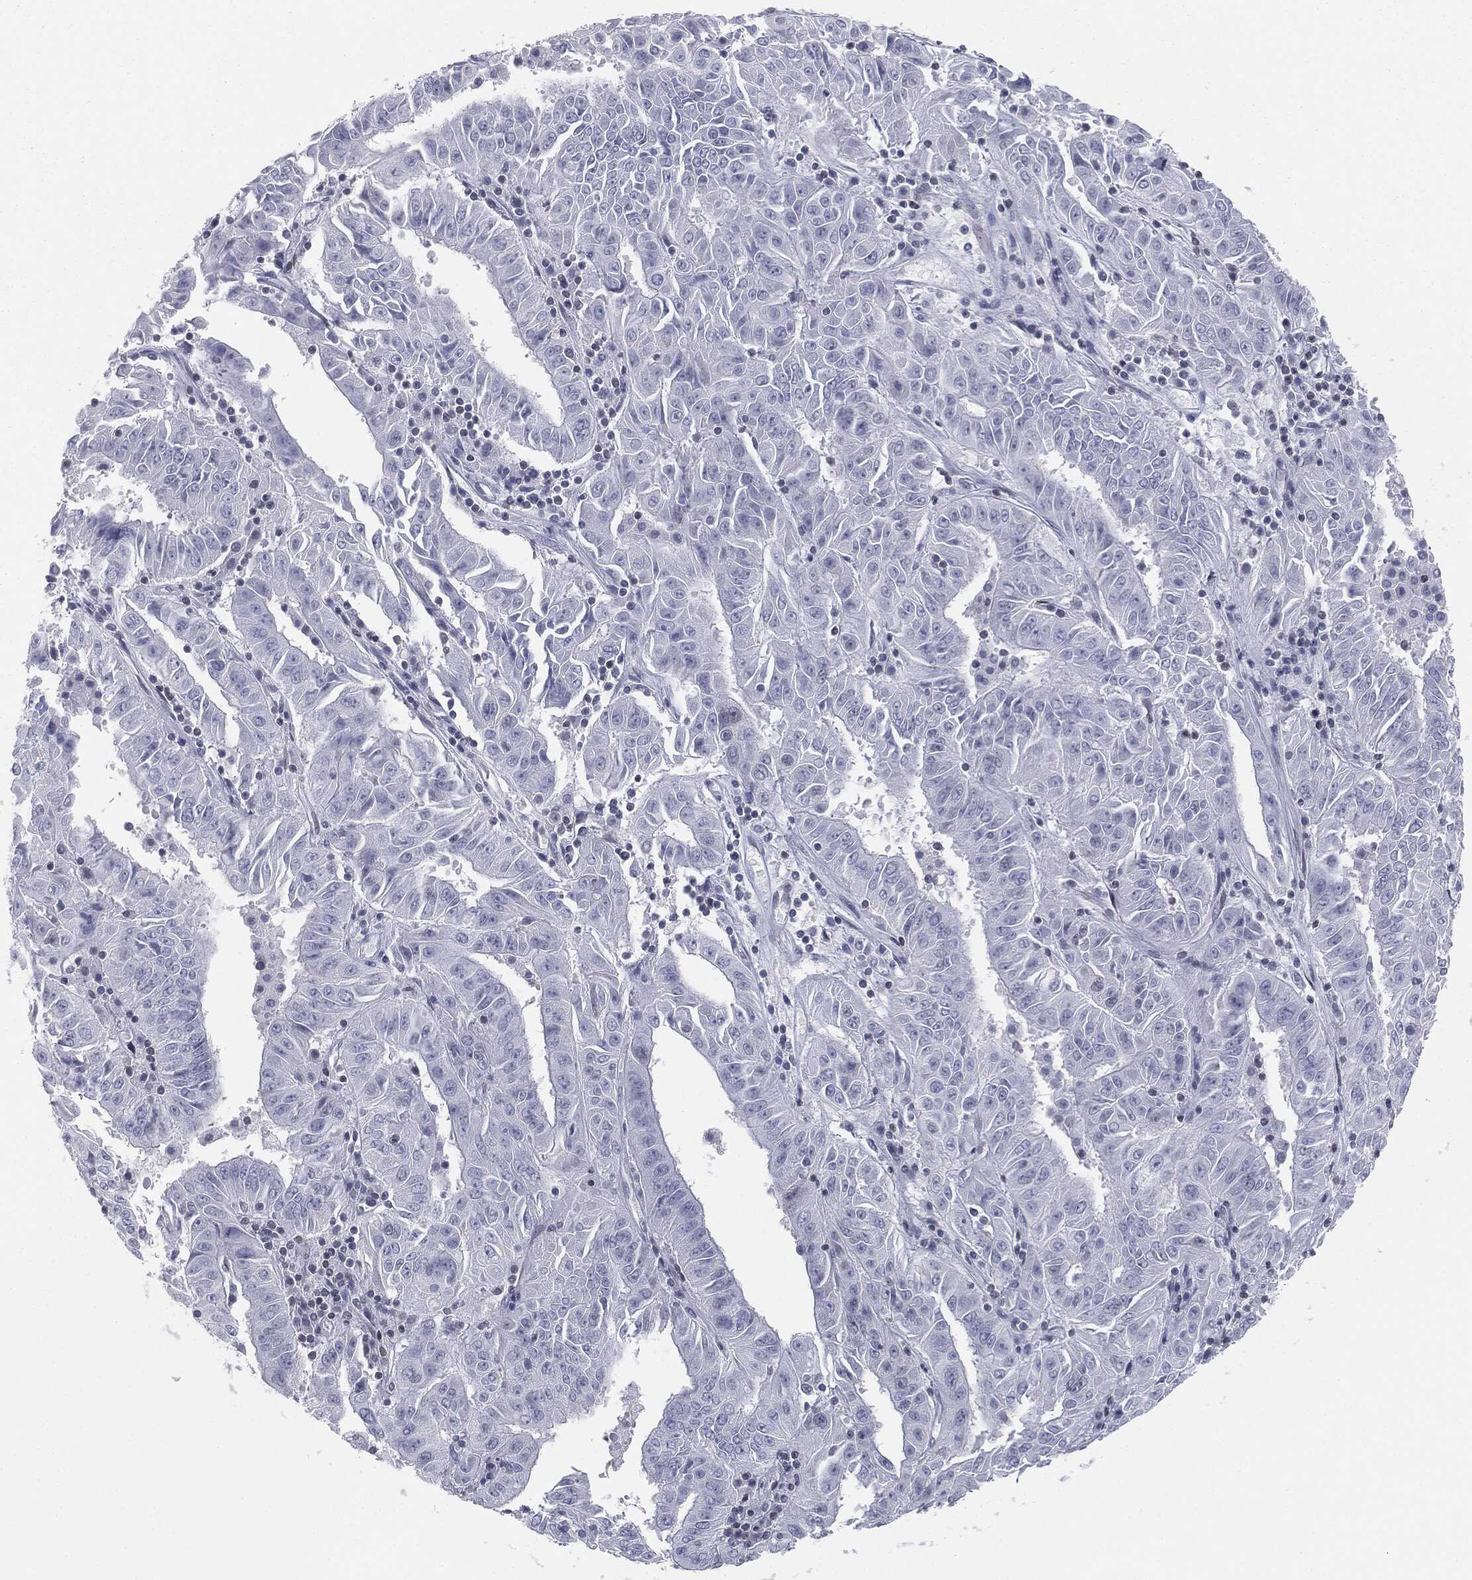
{"staining": {"intensity": "negative", "quantity": "none", "location": "none"}, "tissue": "pancreatic cancer", "cell_type": "Tumor cells", "image_type": "cancer", "snomed": [{"axis": "morphology", "description": "Adenocarcinoma, NOS"}, {"axis": "topography", "description": "Pancreas"}], "caption": "A high-resolution micrograph shows IHC staining of adenocarcinoma (pancreatic), which displays no significant staining in tumor cells.", "gene": "ALDOB", "patient": {"sex": "male", "age": 63}}